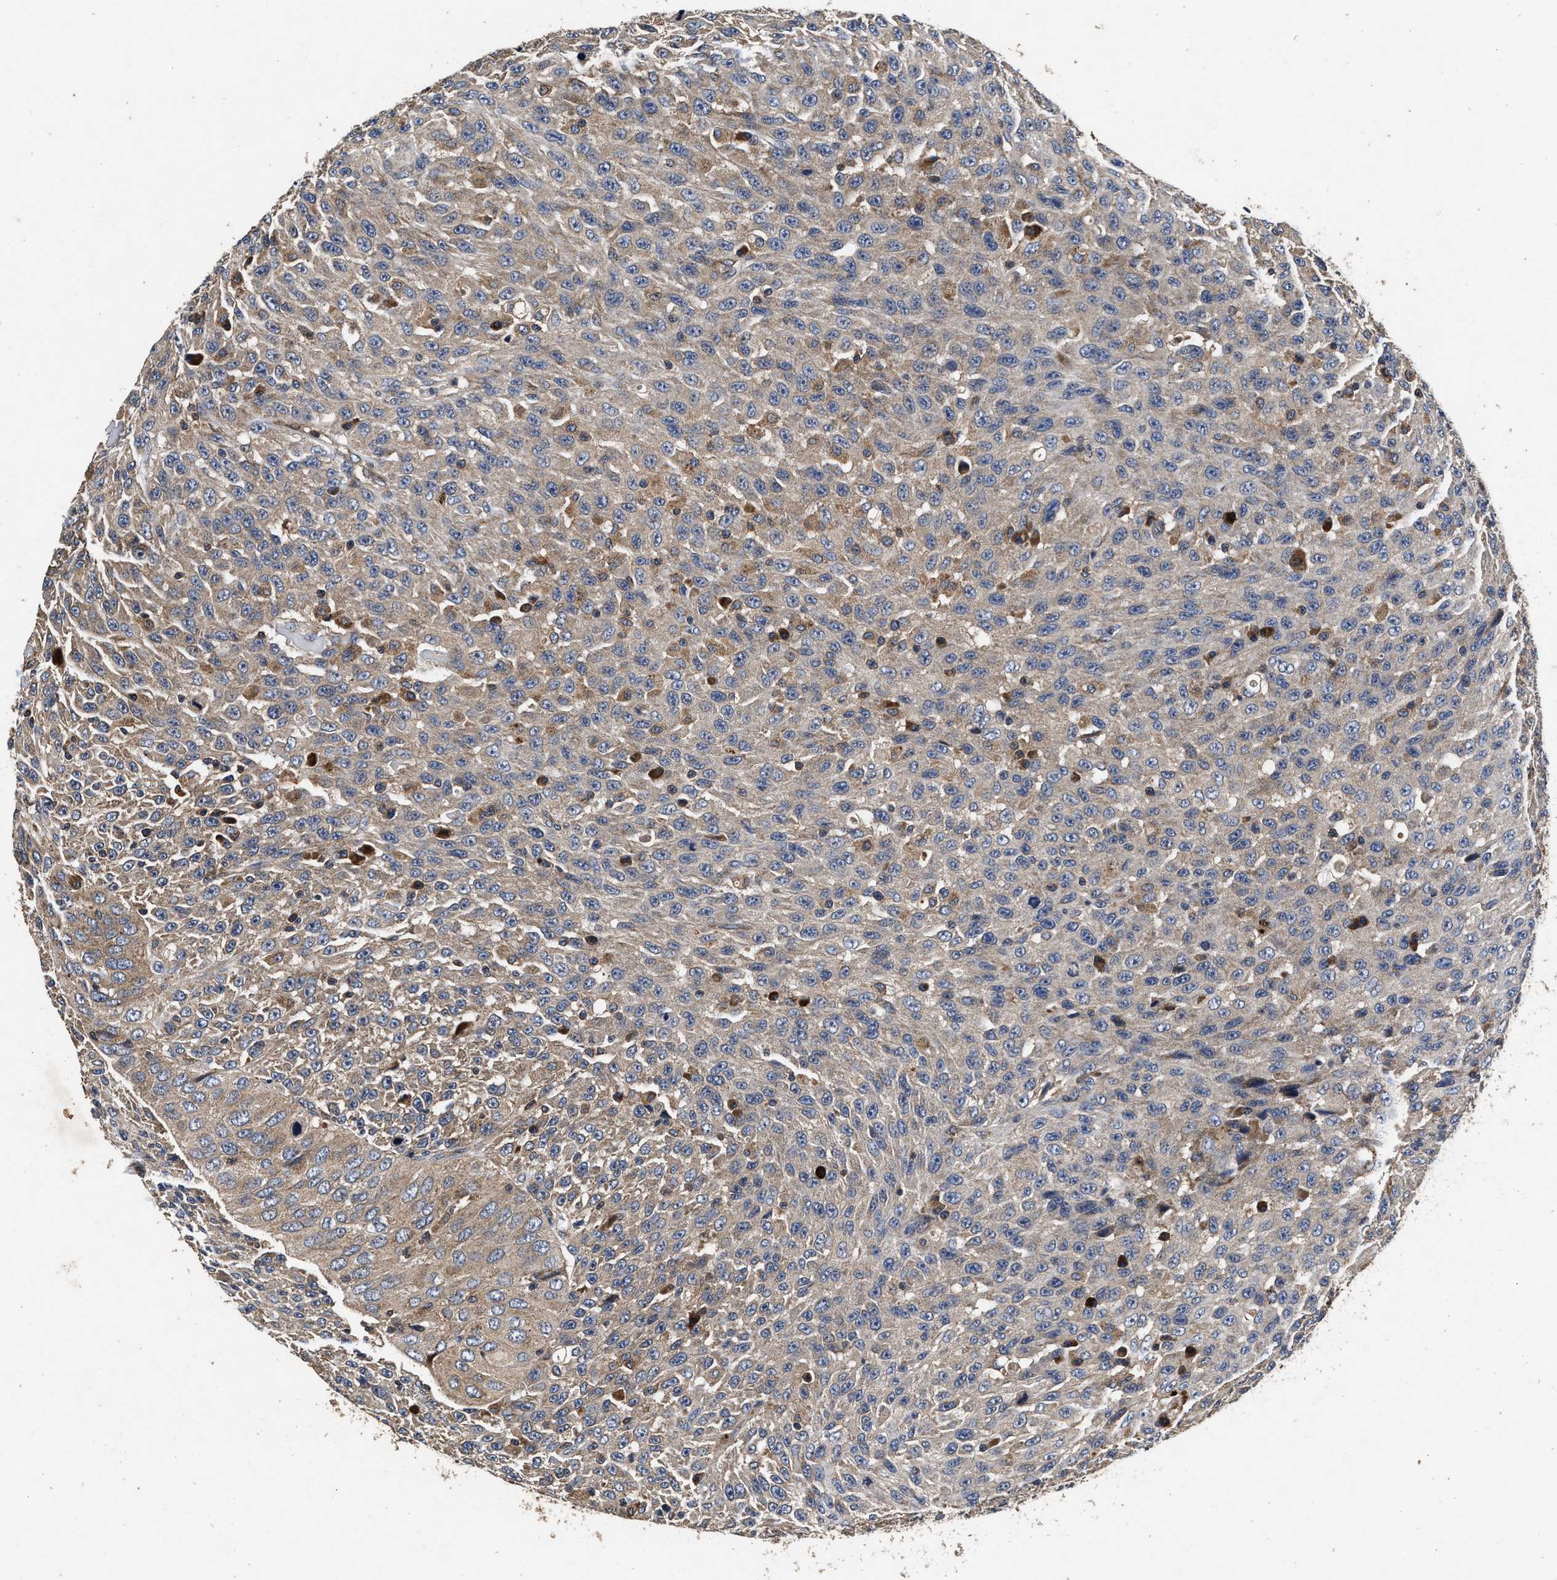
{"staining": {"intensity": "weak", "quantity": "25%-75%", "location": "cytoplasmic/membranous"}, "tissue": "urothelial cancer", "cell_type": "Tumor cells", "image_type": "cancer", "snomed": [{"axis": "morphology", "description": "Urothelial carcinoma, High grade"}, {"axis": "topography", "description": "Urinary bladder"}], "caption": "Immunohistochemistry (DAB) staining of urothelial cancer demonstrates weak cytoplasmic/membranous protein positivity in approximately 25%-75% of tumor cells.", "gene": "NFKB2", "patient": {"sex": "male", "age": 66}}